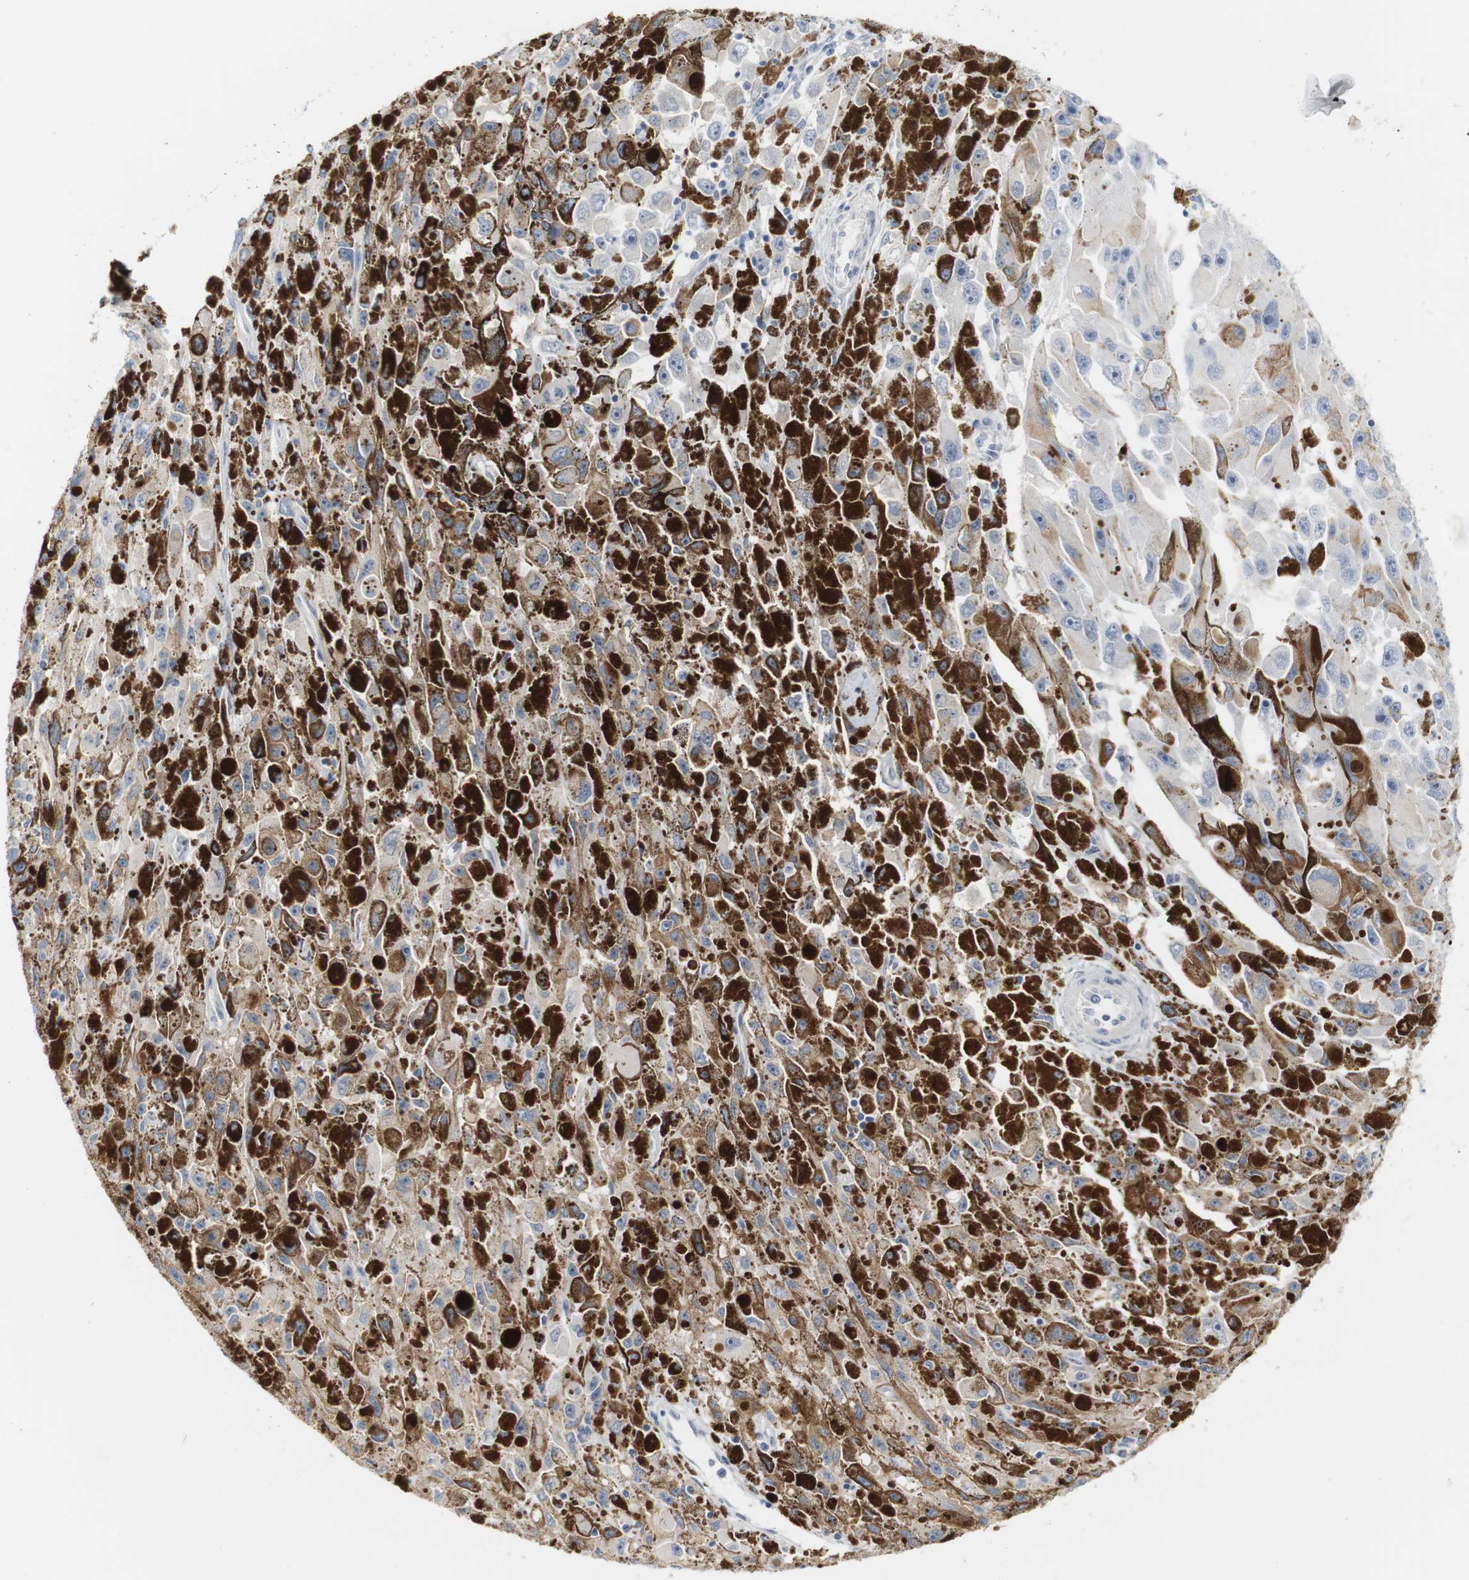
{"staining": {"intensity": "negative", "quantity": "none", "location": "none"}, "tissue": "melanoma", "cell_type": "Tumor cells", "image_type": "cancer", "snomed": [{"axis": "morphology", "description": "Malignant melanoma, NOS"}, {"axis": "topography", "description": "Skin"}], "caption": "A high-resolution image shows IHC staining of melanoma, which demonstrates no significant expression in tumor cells.", "gene": "RGS9", "patient": {"sex": "female", "age": 104}}